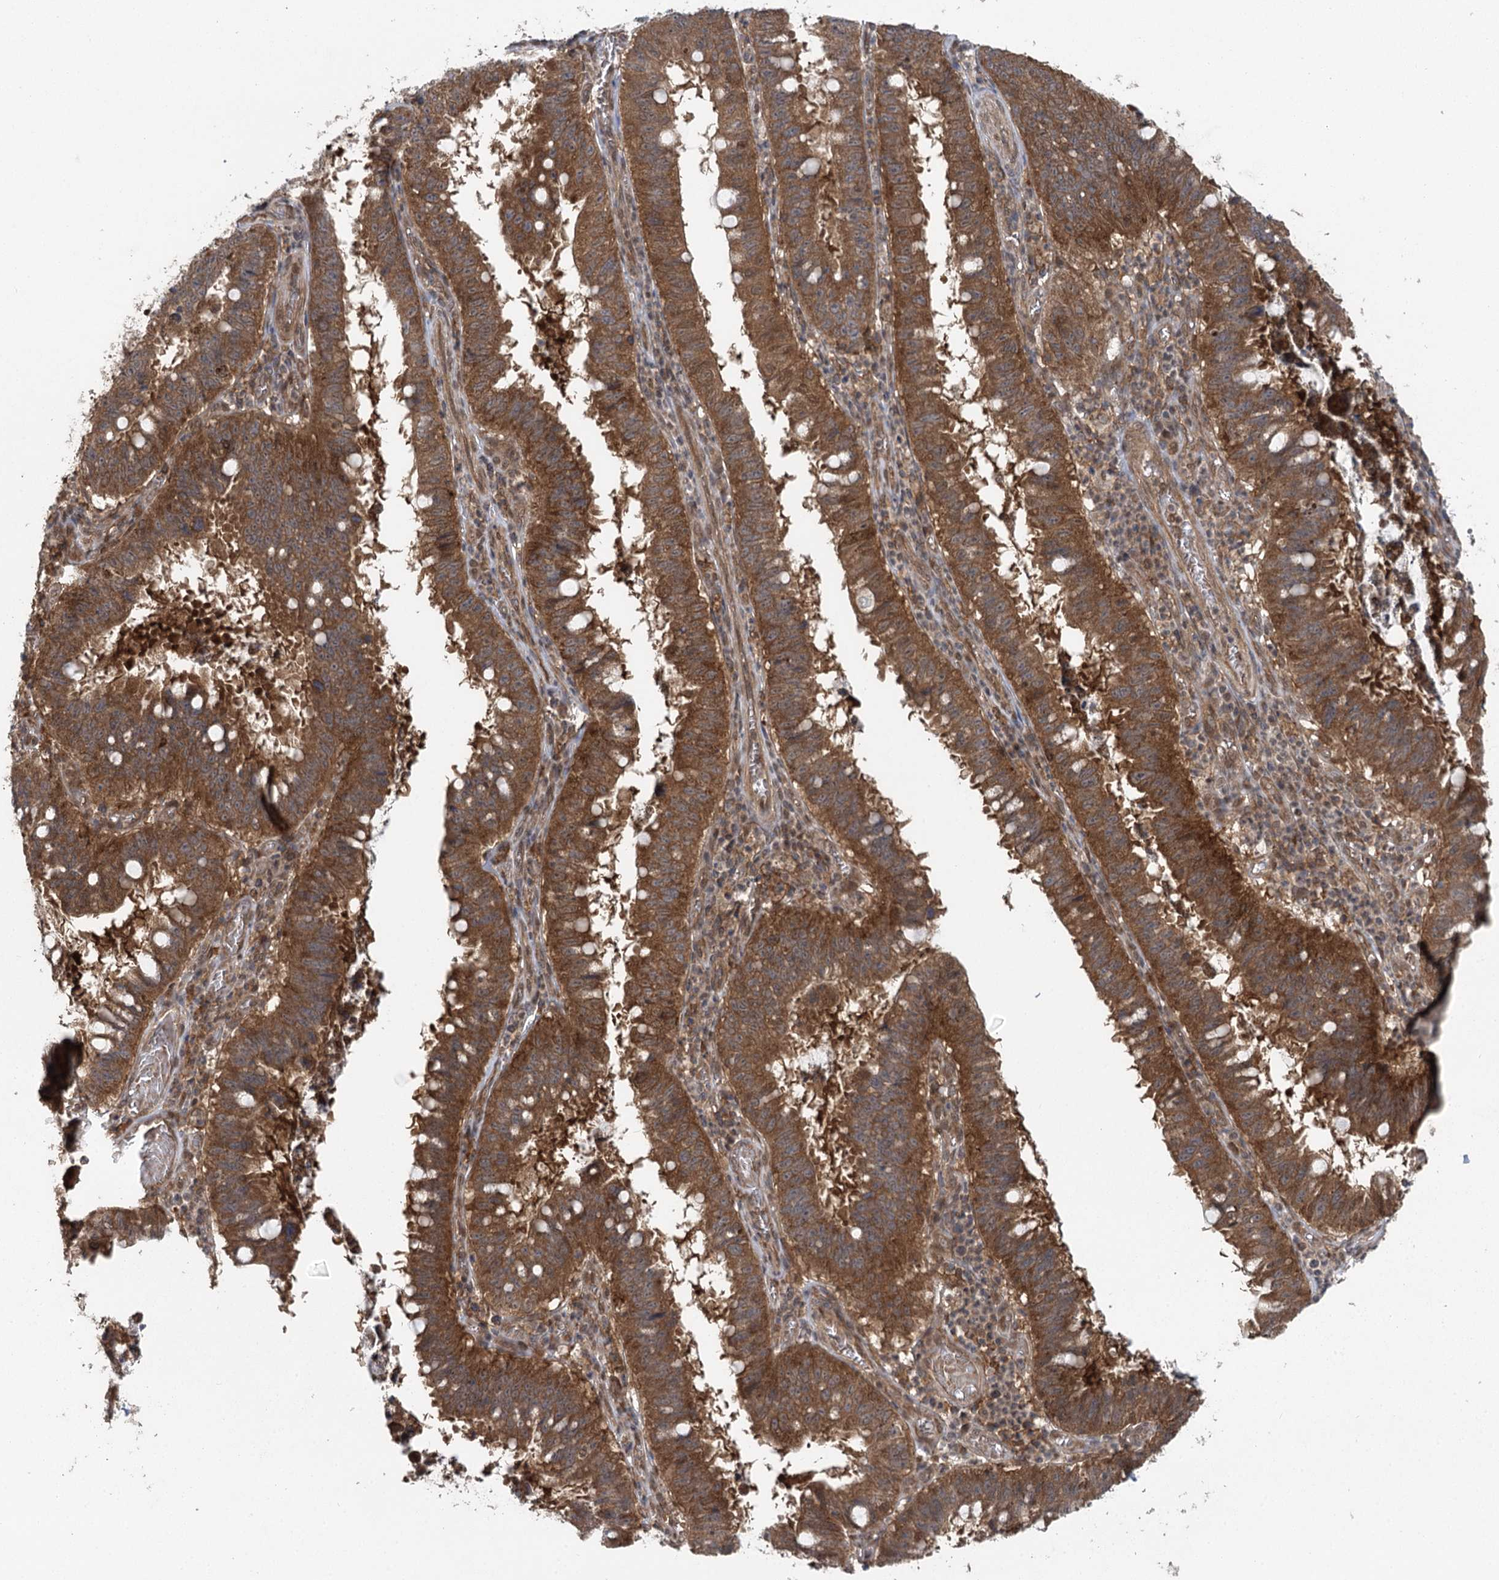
{"staining": {"intensity": "strong", "quantity": ">75%", "location": "cytoplasmic/membranous"}, "tissue": "stomach cancer", "cell_type": "Tumor cells", "image_type": "cancer", "snomed": [{"axis": "morphology", "description": "Adenocarcinoma, NOS"}, {"axis": "topography", "description": "Stomach"}], "caption": "About >75% of tumor cells in human stomach cancer reveal strong cytoplasmic/membranous protein positivity as visualized by brown immunohistochemical staining.", "gene": "C12orf4", "patient": {"sex": "male", "age": 59}}